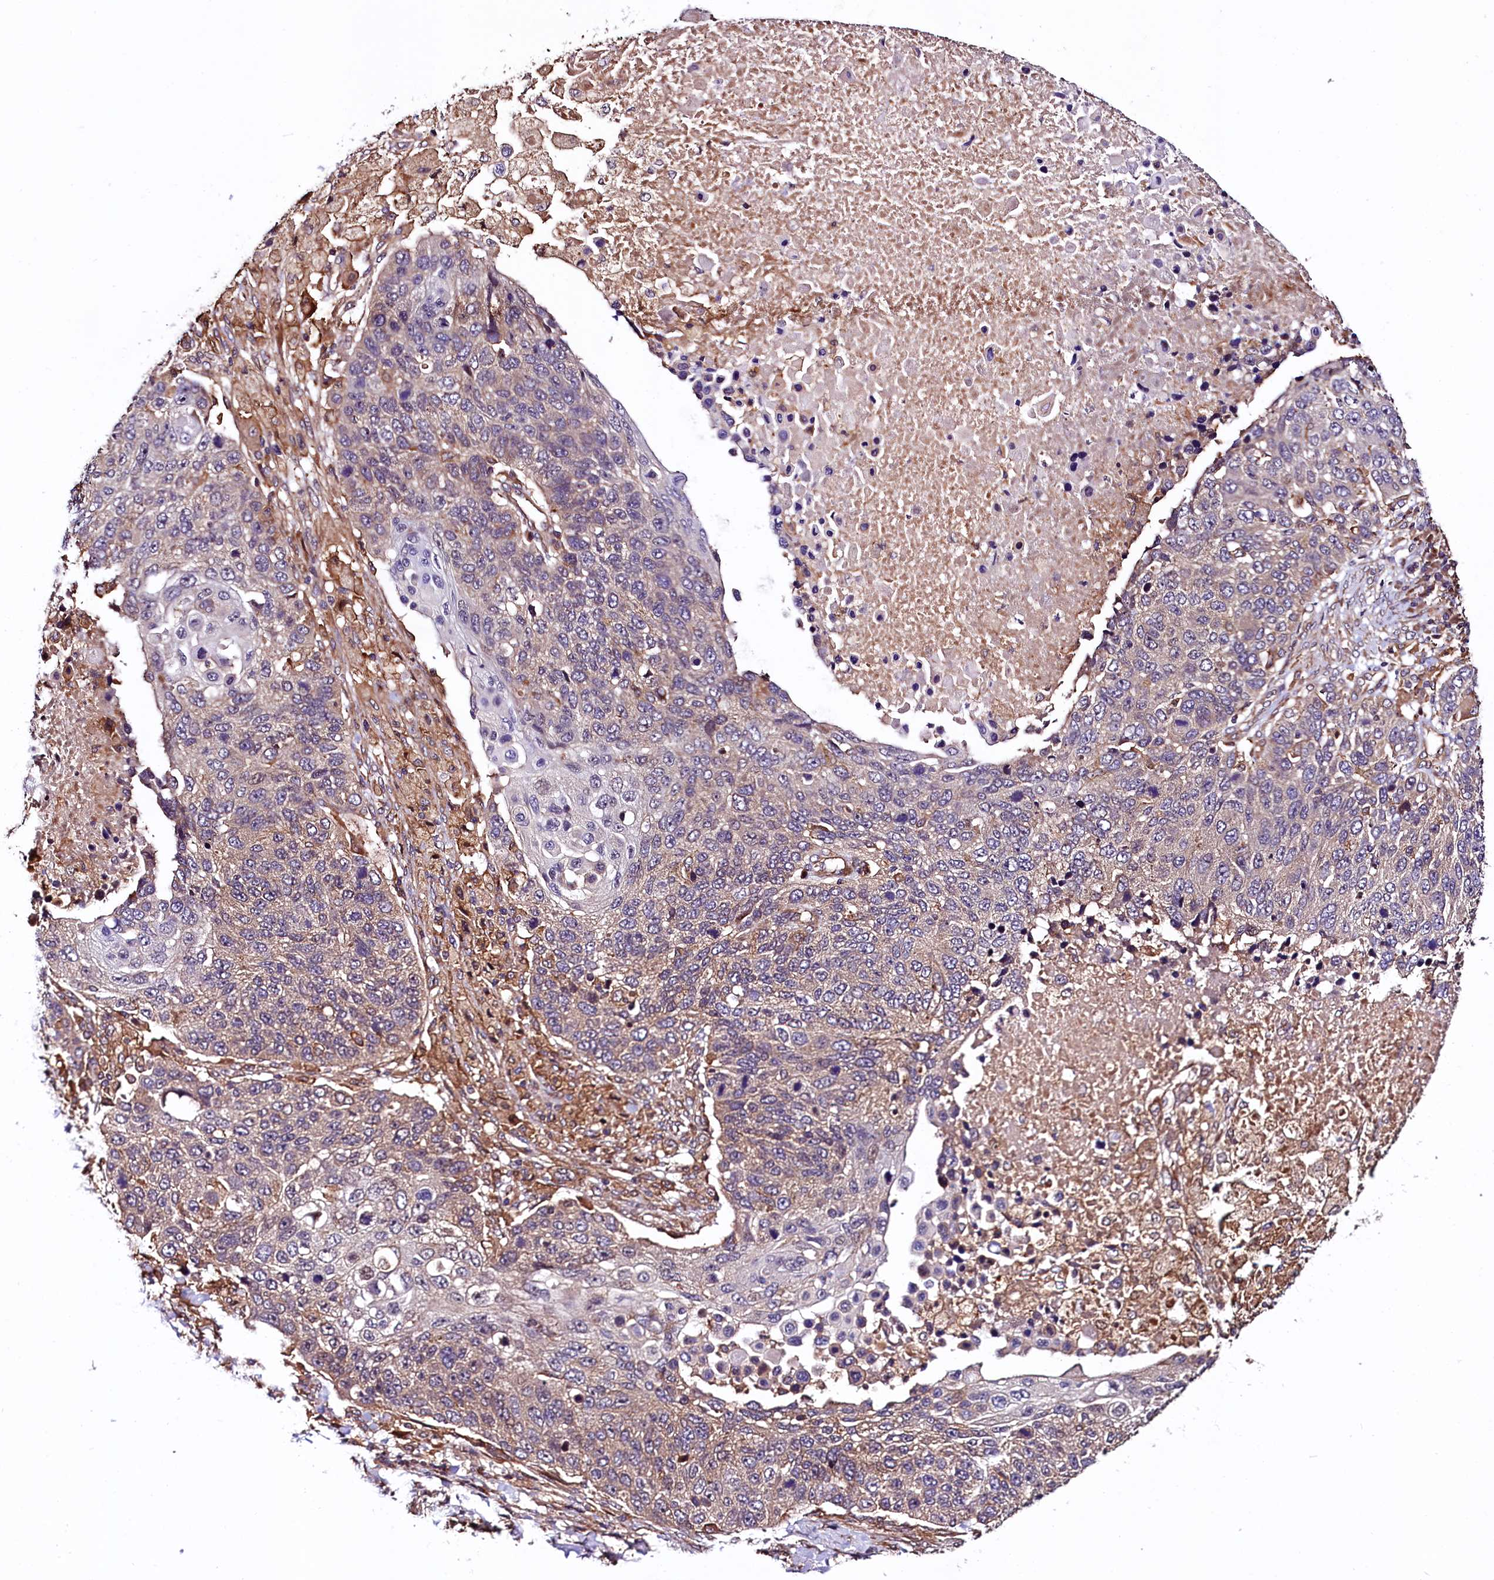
{"staining": {"intensity": "moderate", "quantity": "25%-75%", "location": "cytoplasmic/membranous"}, "tissue": "lung cancer", "cell_type": "Tumor cells", "image_type": "cancer", "snomed": [{"axis": "morphology", "description": "Normal tissue, NOS"}, {"axis": "morphology", "description": "Squamous cell carcinoma, NOS"}, {"axis": "topography", "description": "Lymph node"}, {"axis": "topography", "description": "Lung"}], "caption": "Protein analysis of lung cancer (squamous cell carcinoma) tissue reveals moderate cytoplasmic/membranous staining in about 25%-75% of tumor cells. The staining was performed using DAB (3,3'-diaminobenzidine) to visualize the protein expression in brown, while the nuclei were stained in blue with hematoxylin (Magnification: 20x).", "gene": "VPS35", "patient": {"sex": "male", "age": 66}}